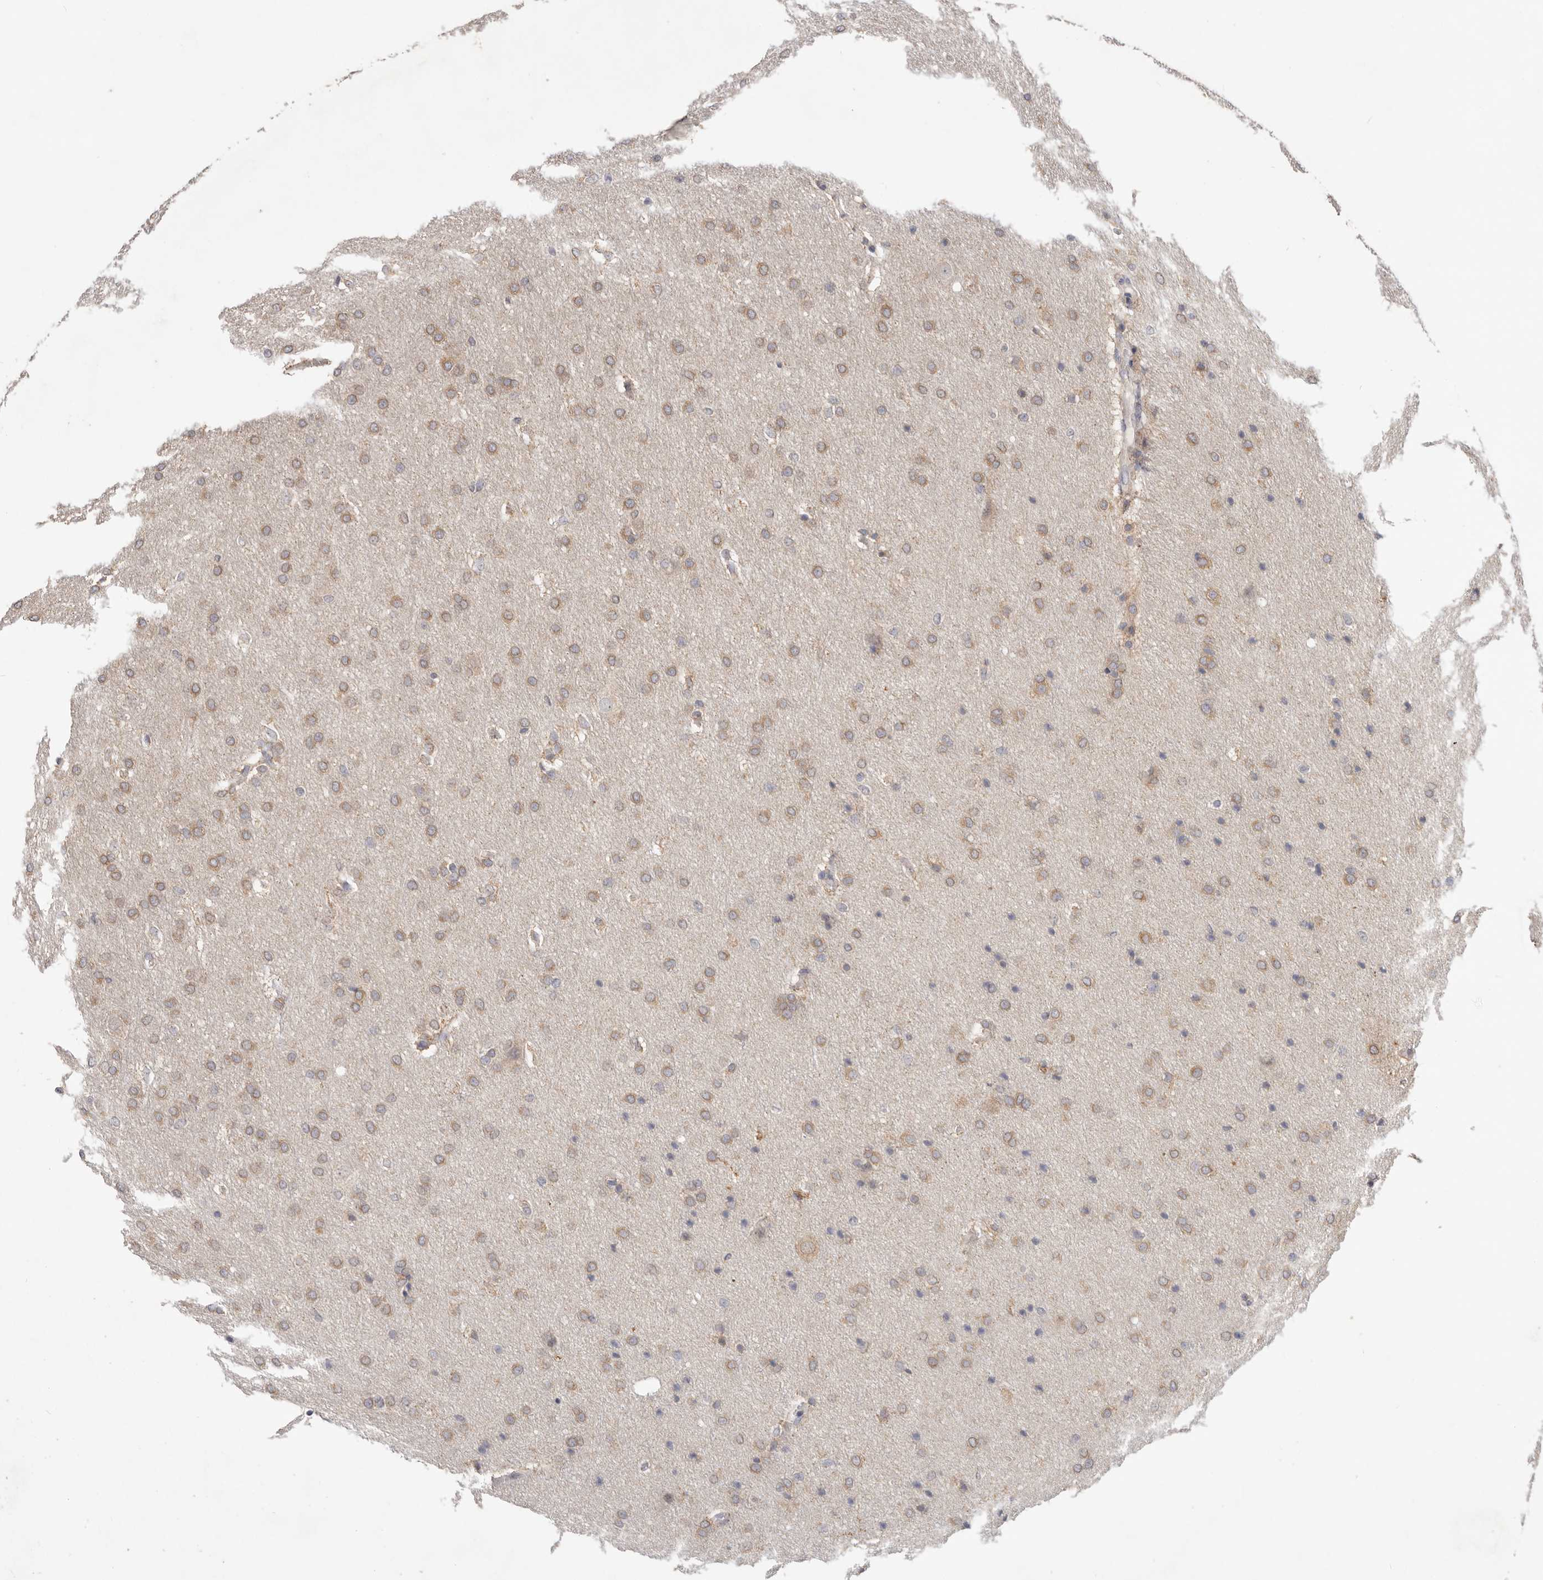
{"staining": {"intensity": "weak", "quantity": ">75%", "location": "cytoplasmic/membranous"}, "tissue": "glioma", "cell_type": "Tumor cells", "image_type": "cancer", "snomed": [{"axis": "morphology", "description": "Glioma, malignant, Low grade"}, {"axis": "topography", "description": "Brain"}], "caption": "A brown stain labels weak cytoplasmic/membranous expression of a protein in human glioma tumor cells.", "gene": "WDR77", "patient": {"sex": "female", "age": 37}}